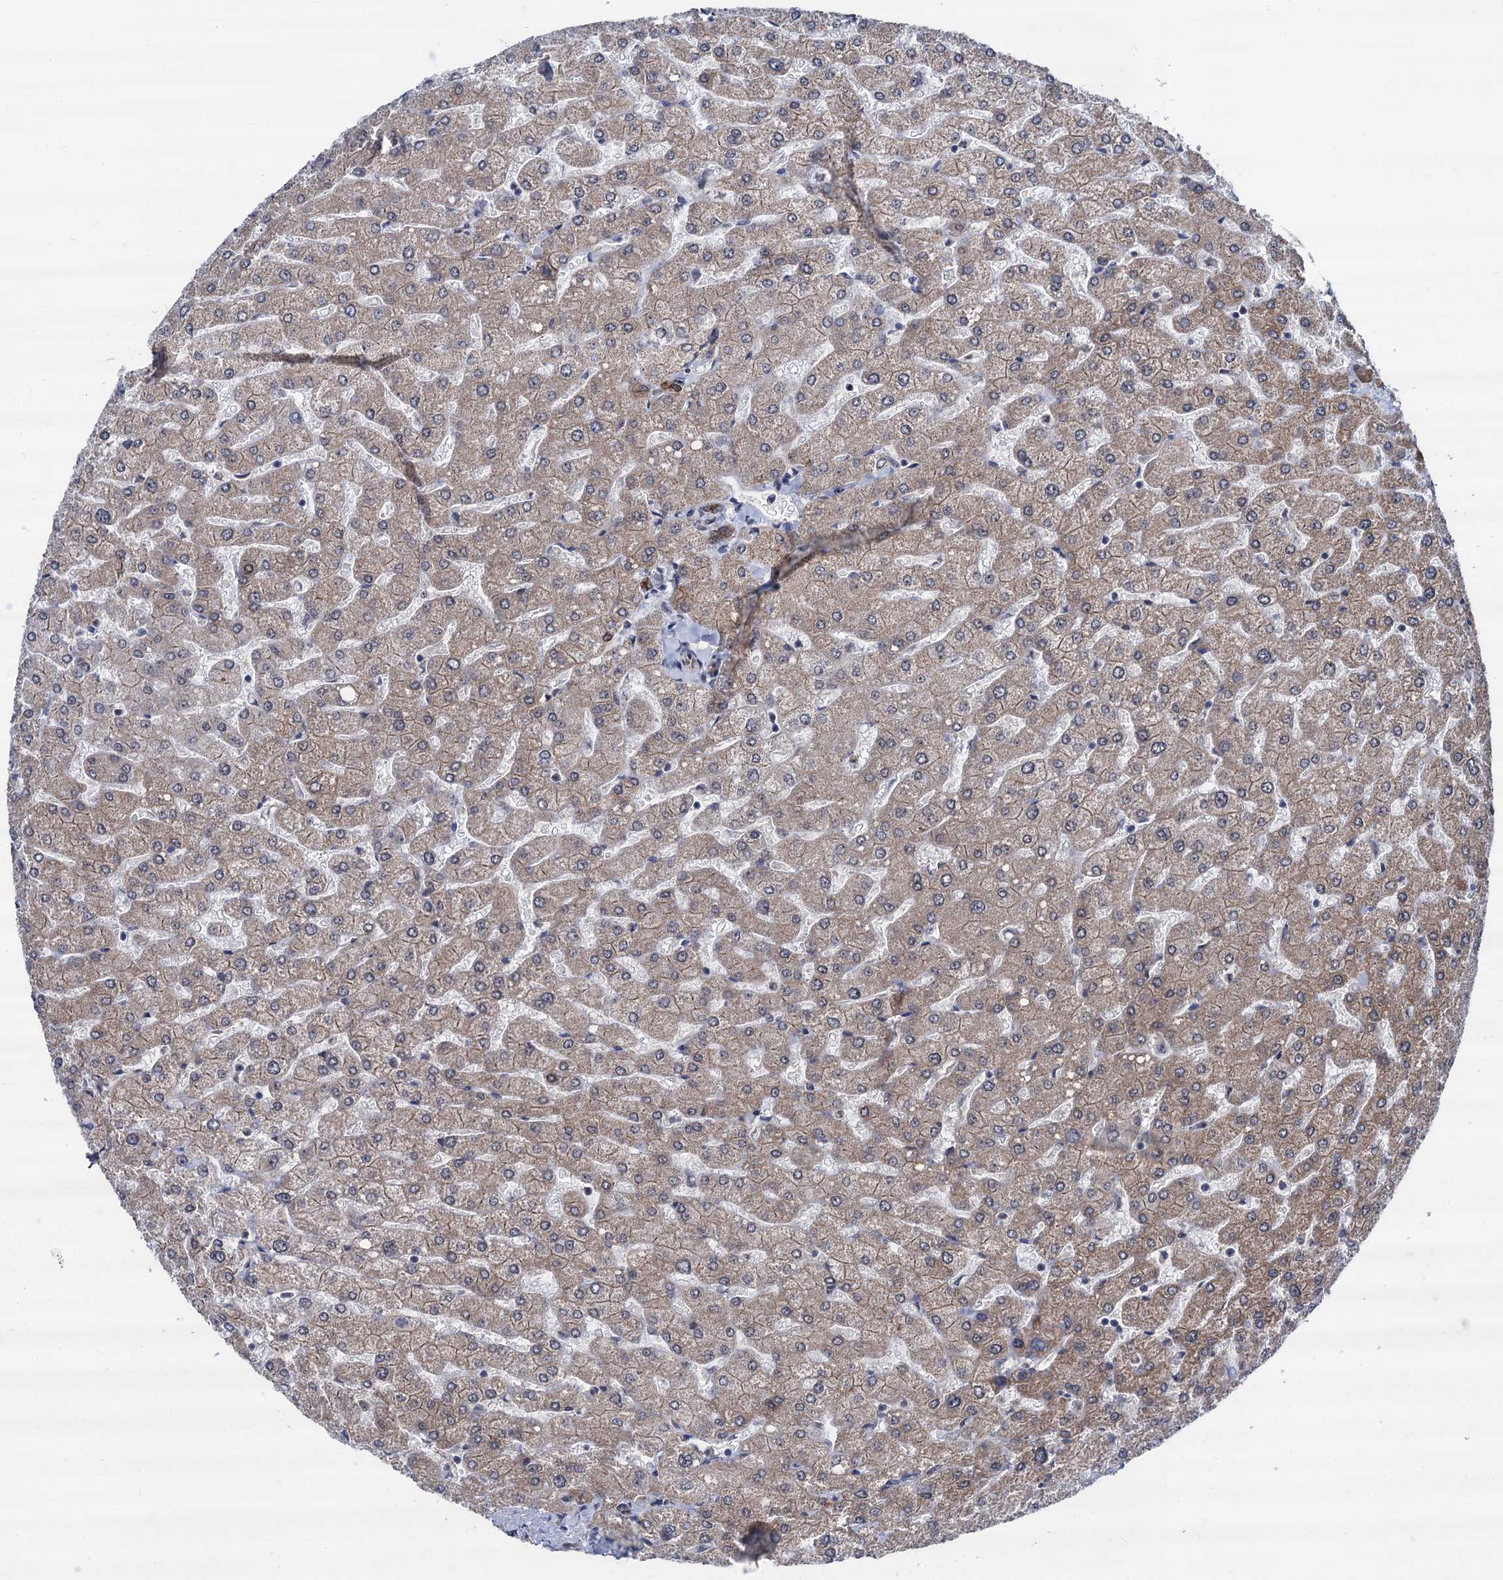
{"staining": {"intensity": "moderate", "quantity": ">75%", "location": "cytoplasmic/membranous"}, "tissue": "liver", "cell_type": "Cholangiocytes", "image_type": "normal", "snomed": [{"axis": "morphology", "description": "Normal tissue, NOS"}, {"axis": "topography", "description": "Liver"}], "caption": "IHC of normal liver displays medium levels of moderate cytoplasmic/membranous staining in about >75% of cholangiocytes. (DAB (3,3'-diaminobenzidine) = brown stain, brightfield microscopy at high magnification).", "gene": "GALNT11", "patient": {"sex": "male", "age": 55}}